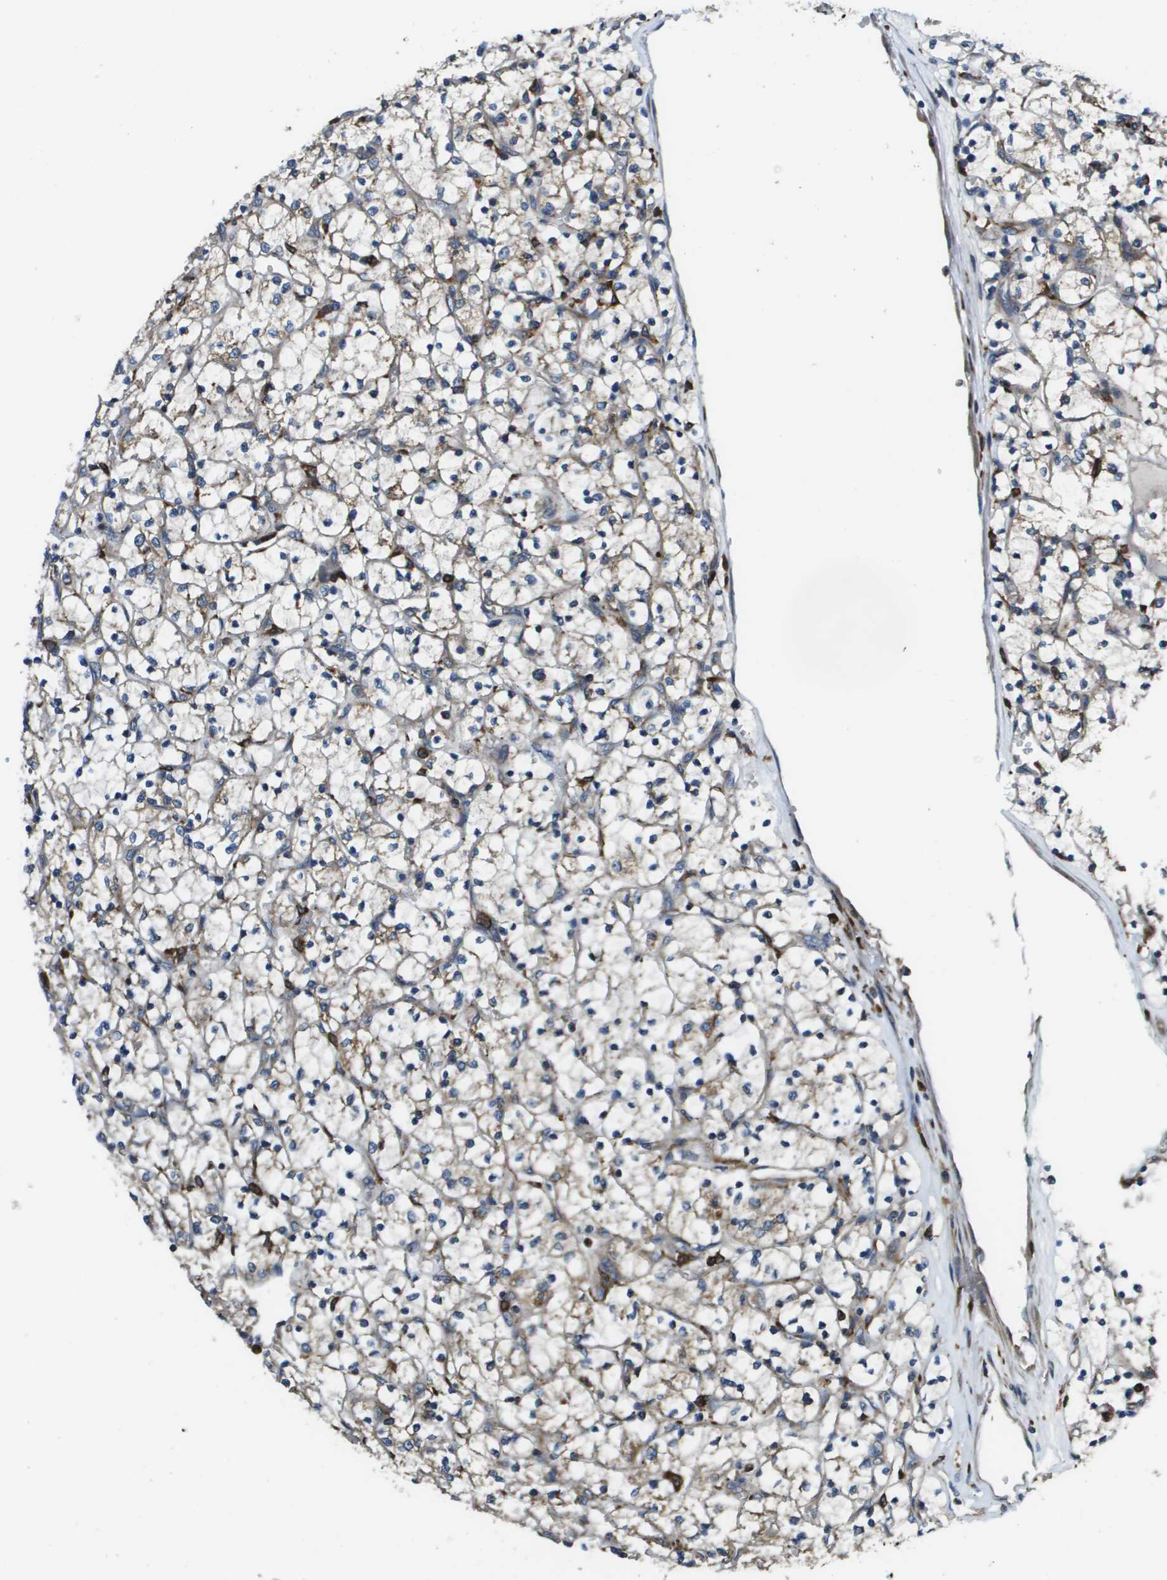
{"staining": {"intensity": "weak", "quantity": "<25%", "location": "cytoplasmic/membranous"}, "tissue": "renal cancer", "cell_type": "Tumor cells", "image_type": "cancer", "snomed": [{"axis": "morphology", "description": "Adenocarcinoma, NOS"}, {"axis": "topography", "description": "Kidney"}], "caption": "DAB immunohistochemical staining of human renal adenocarcinoma exhibits no significant positivity in tumor cells.", "gene": "CNPY3", "patient": {"sex": "female", "age": 69}}